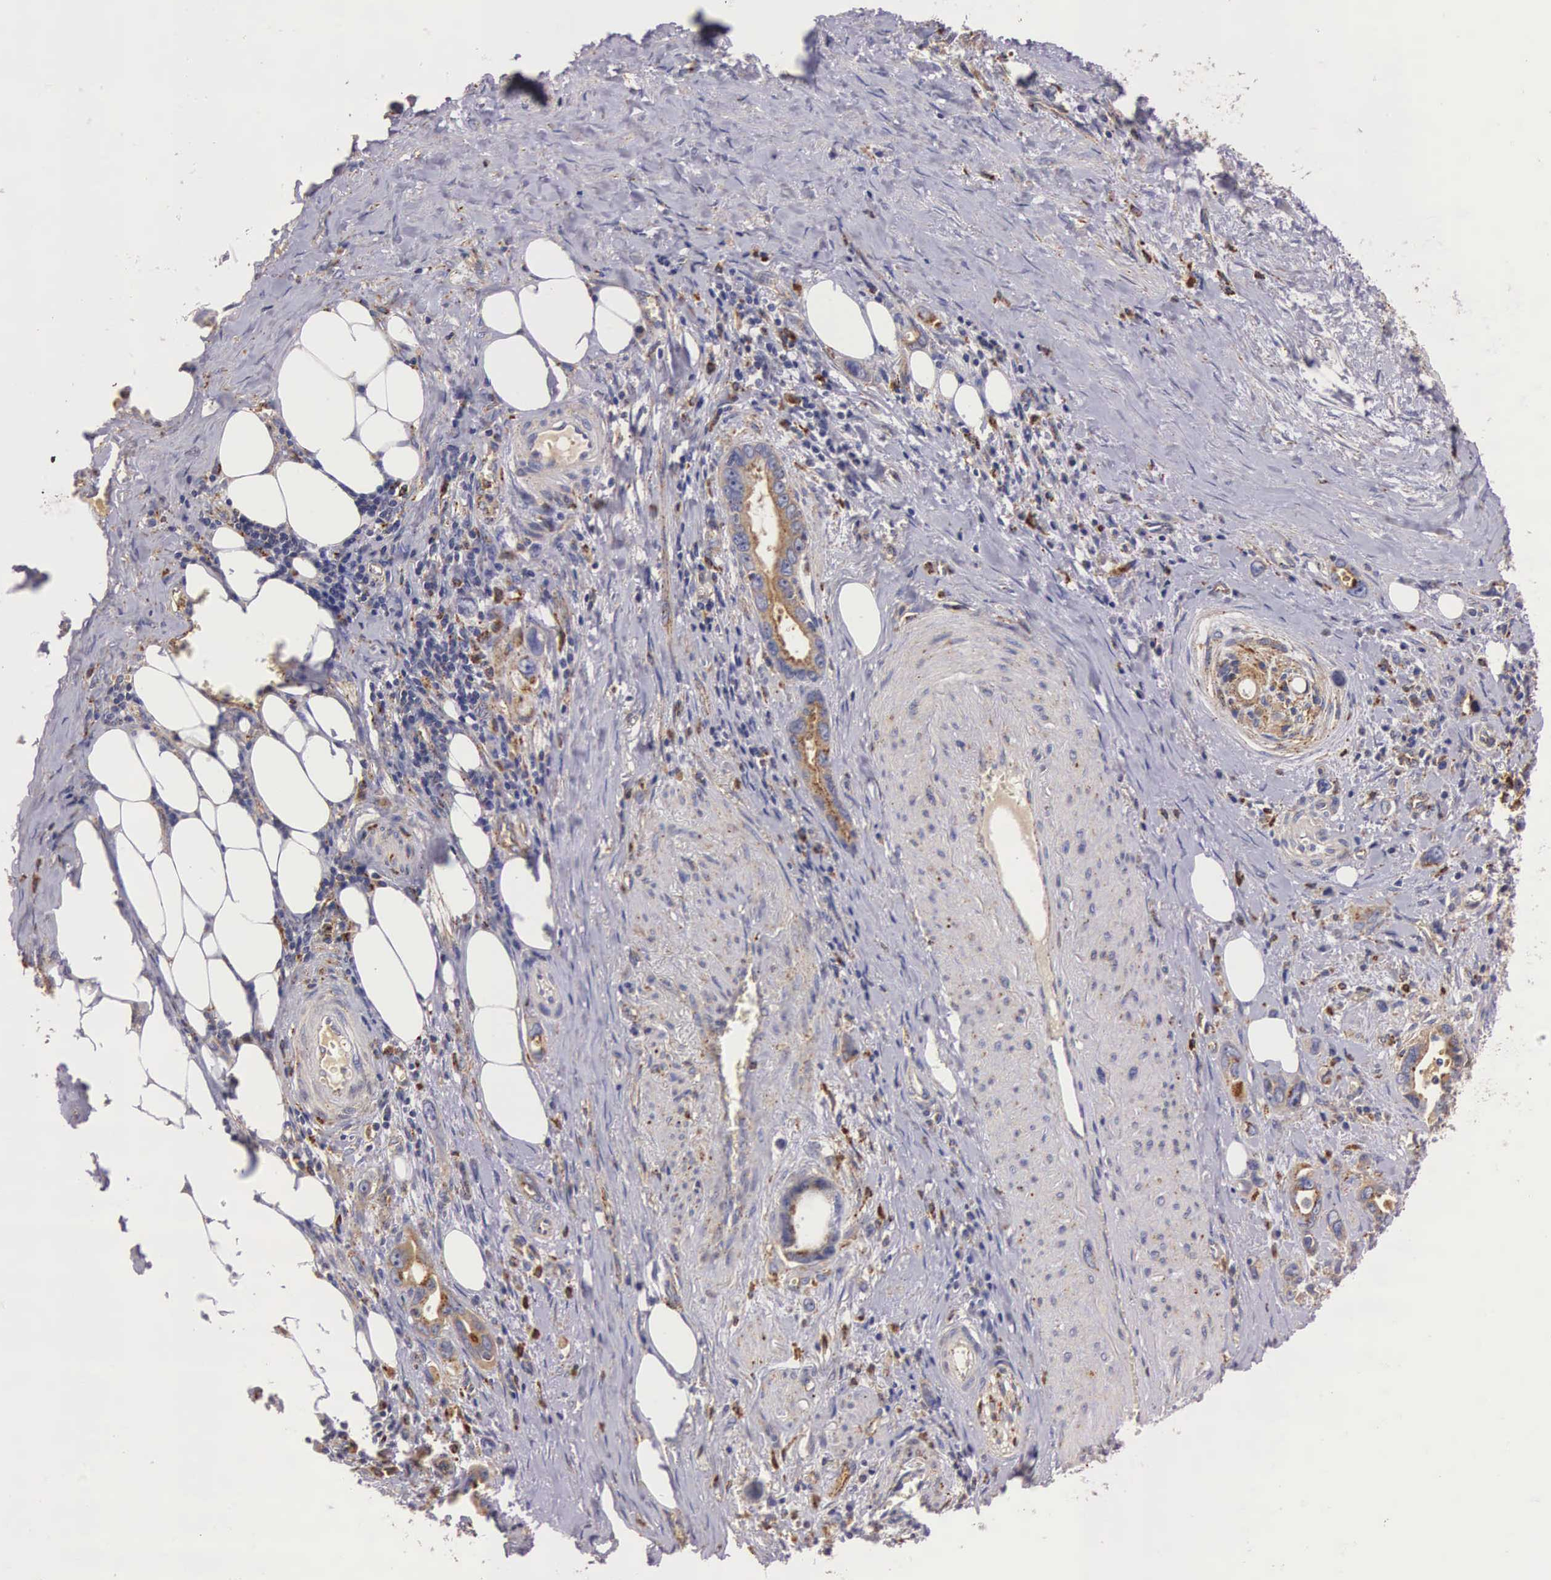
{"staining": {"intensity": "moderate", "quantity": ">75%", "location": "cytoplasmic/membranous"}, "tissue": "stomach cancer", "cell_type": "Tumor cells", "image_type": "cancer", "snomed": [{"axis": "morphology", "description": "Adenocarcinoma, NOS"}, {"axis": "topography", "description": "Stomach"}], "caption": "A brown stain highlights moderate cytoplasmic/membranous expression of a protein in human stomach cancer tumor cells.", "gene": "NAGA", "patient": {"sex": "male", "age": 78}}